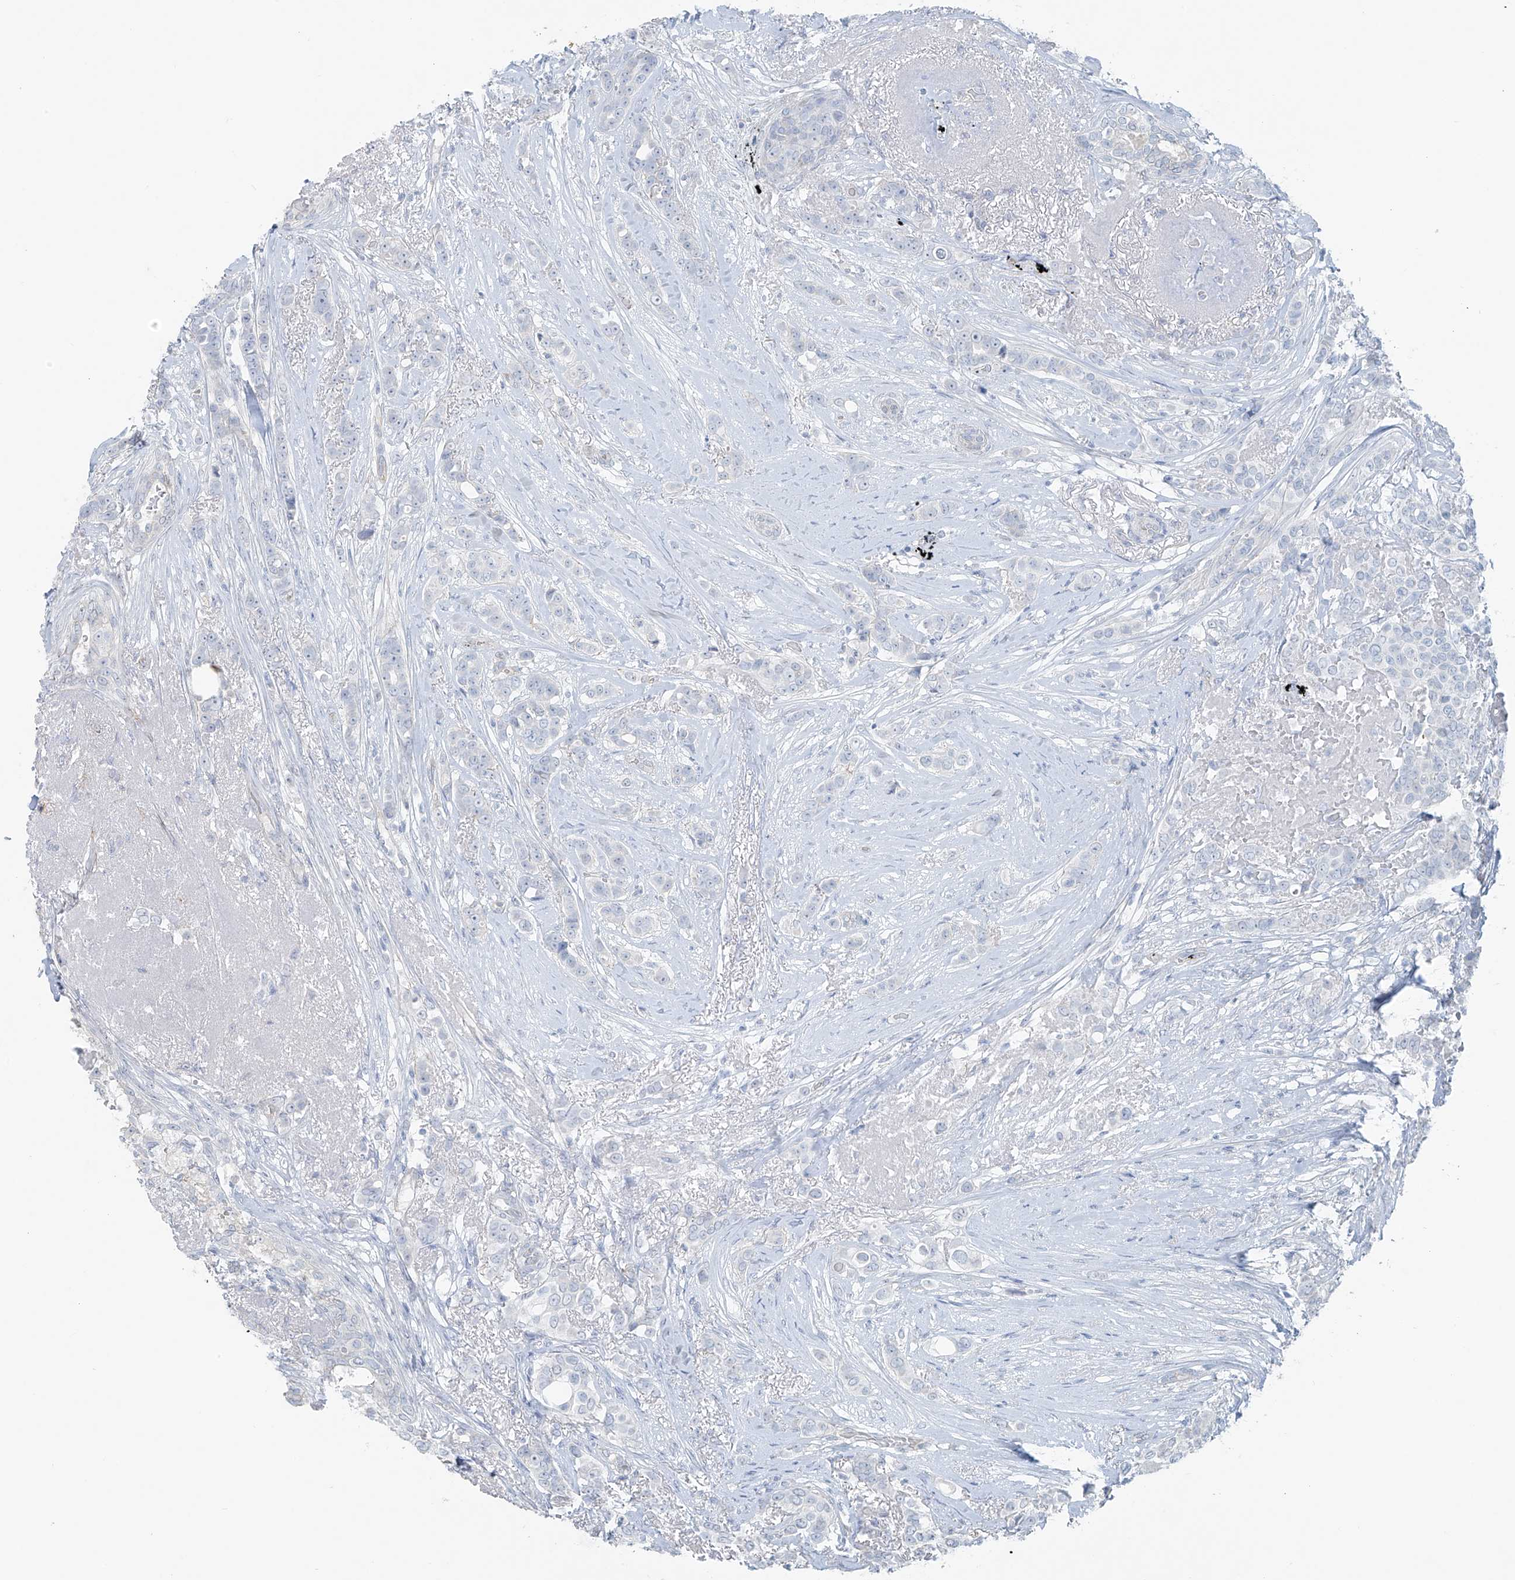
{"staining": {"intensity": "negative", "quantity": "none", "location": "none"}, "tissue": "breast cancer", "cell_type": "Tumor cells", "image_type": "cancer", "snomed": [{"axis": "morphology", "description": "Lobular carcinoma"}, {"axis": "topography", "description": "Breast"}], "caption": "Photomicrograph shows no significant protein staining in tumor cells of breast cancer (lobular carcinoma).", "gene": "TUBE1", "patient": {"sex": "female", "age": 51}}